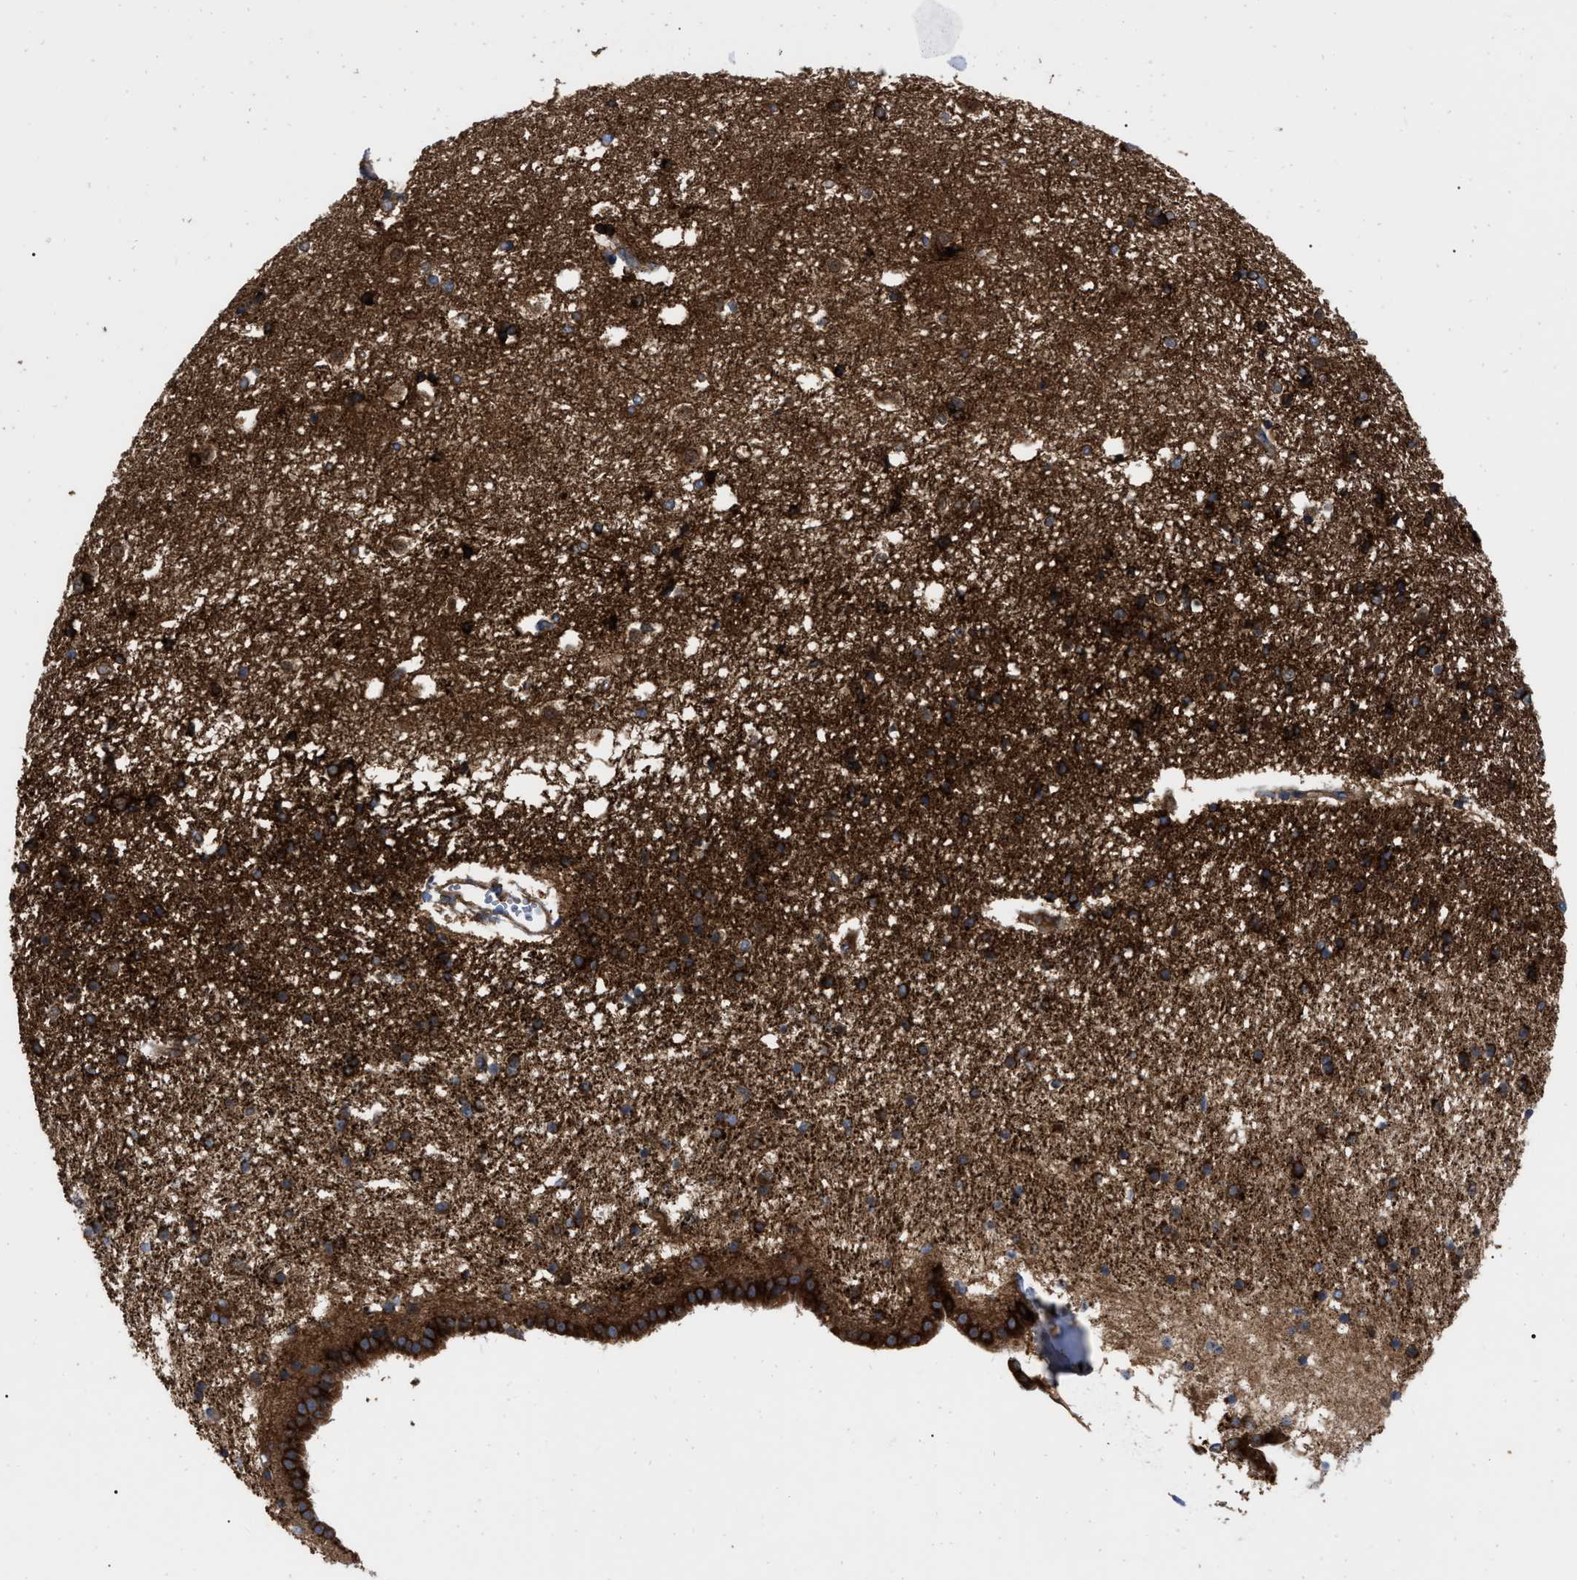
{"staining": {"intensity": "strong", "quantity": ">75%", "location": "cytoplasmic/membranous"}, "tissue": "caudate", "cell_type": "Glial cells", "image_type": "normal", "snomed": [{"axis": "morphology", "description": "Normal tissue, NOS"}, {"axis": "topography", "description": "Lateral ventricle wall"}], "caption": "Immunohistochemistry (IHC) micrograph of normal caudate: human caudate stained using immunohistochemistry (IHC) reveals high levels of strong protein expression localized specifically in the cytoplasmic/membranous of glial cells, appearing as a cytoplasmic/membranous brown color.", "gene": "RABEP1", "patient": {"sex": "male", "age": 45}}